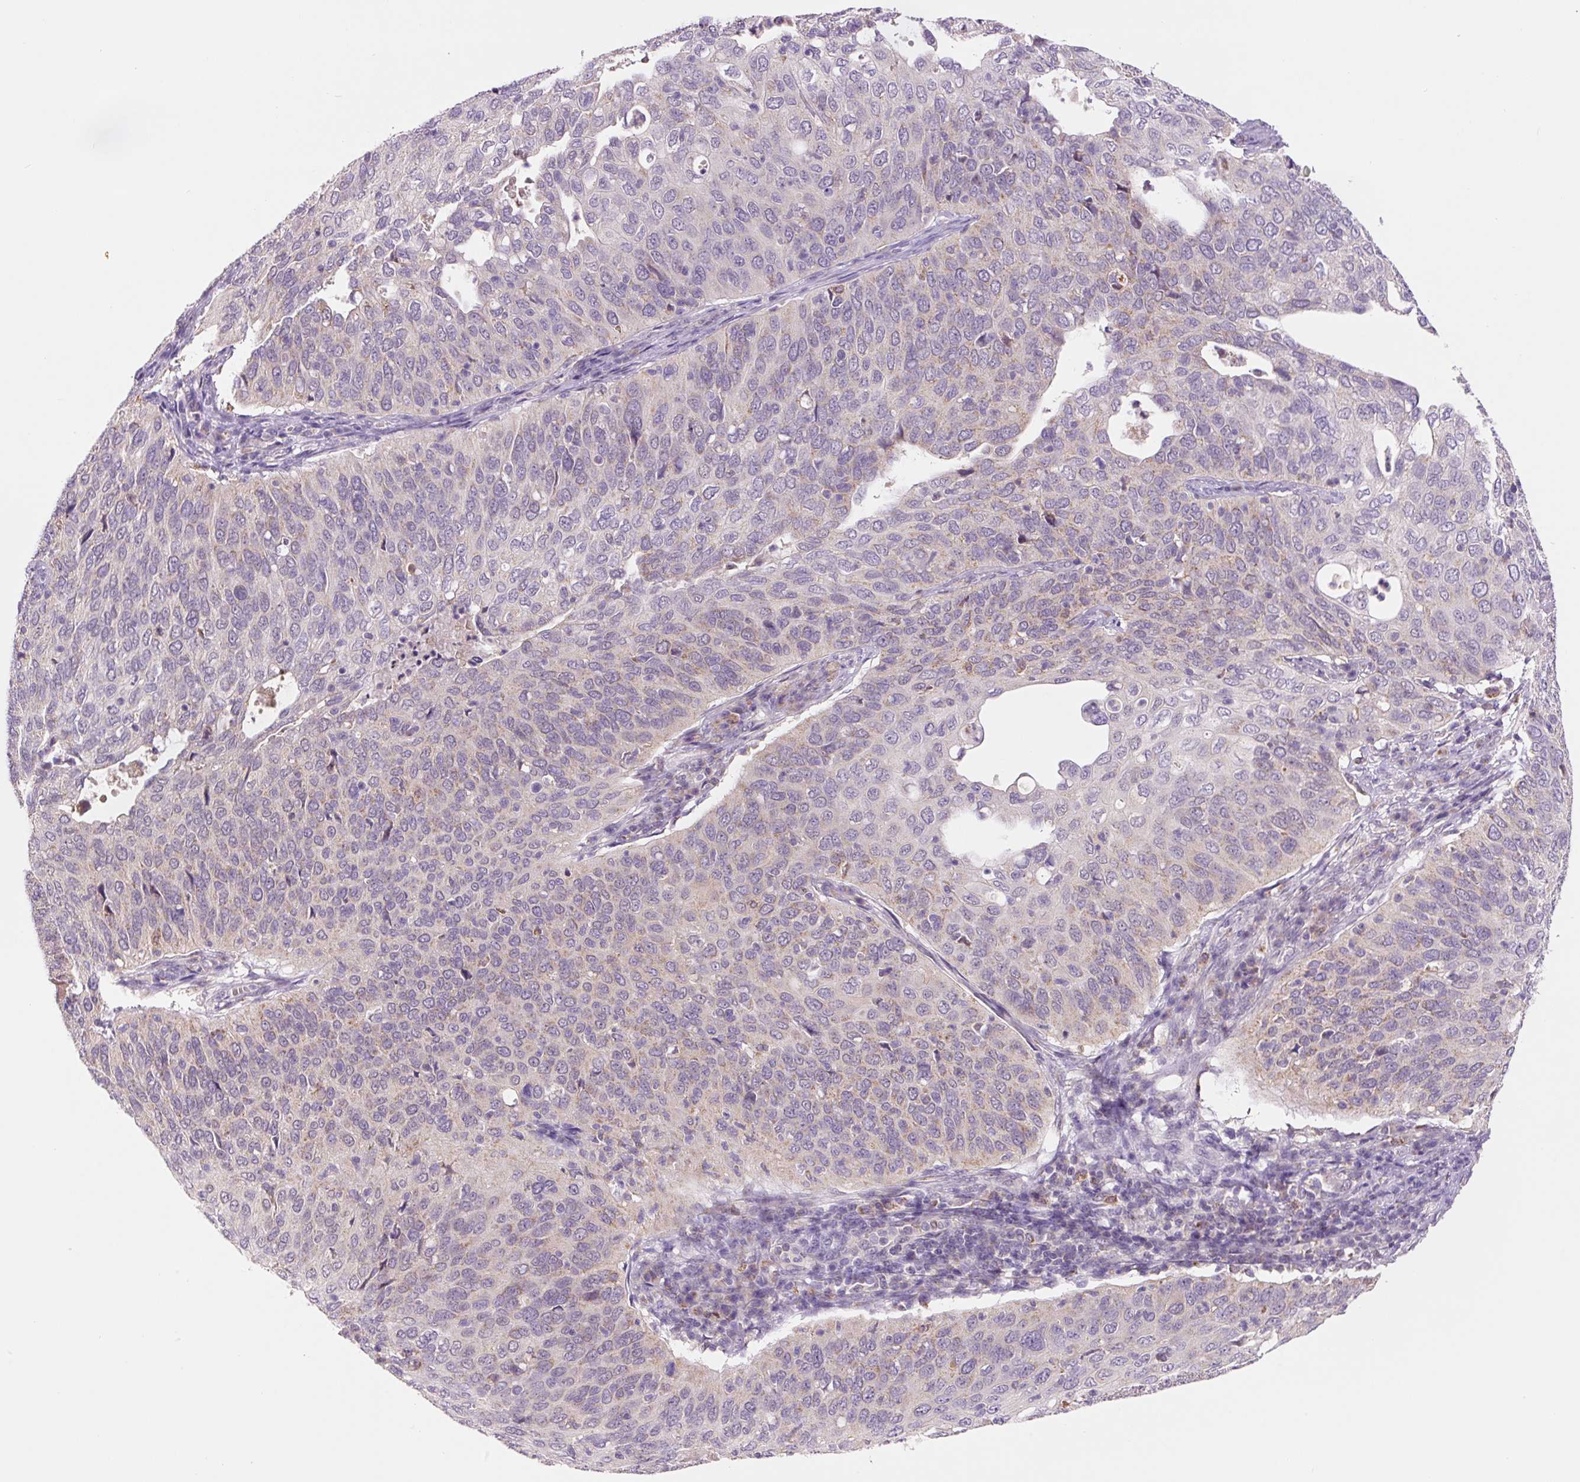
{"staining": {"intensity": "negative", "quantity": "none", "location": "none"}, "tissue": "cervical cancer", "cell_type": "Tumor cells", "image_type": "cancer", "snomed": [{"axis": "morphology", "description": "Squamous cell carcinoma, NOS"}, {"axis": "topography", "description": "Cervix"}], "caption": "An image of cervical squamous cell carcinoma stained for a protein displays no brown staining in tumor cells. Brightfield microscopy of immunohistochemistry (IHC) stained with DAB (brown) and hematoxylin (blue), captured at high magnification.", "gene": "PCK2", "patient": {"sex": "female", "age": 36}}